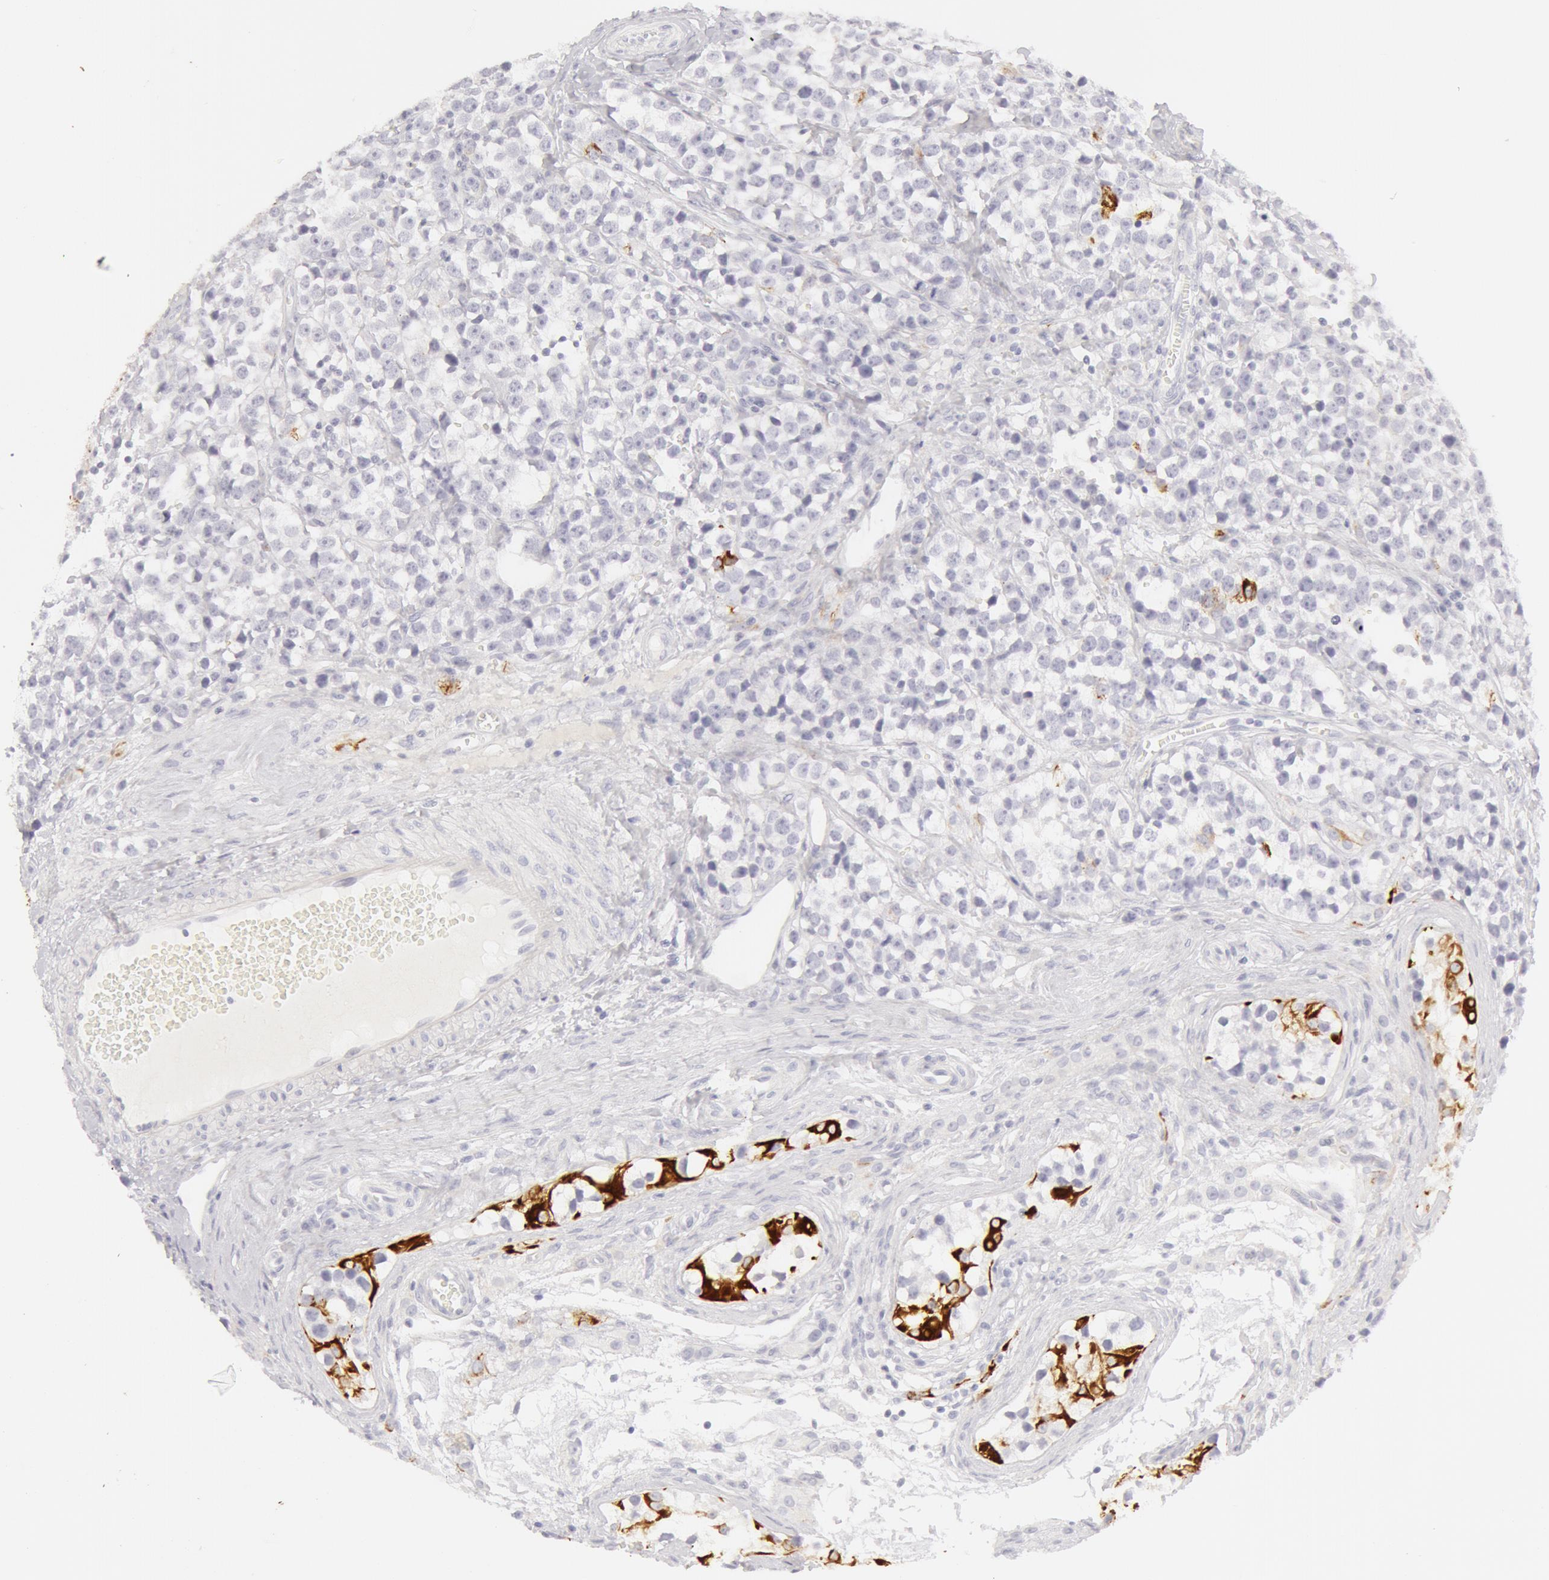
{"staining": {"intensity": "negative", "quantity": "none", "location": "none"}, "tissue": "testis cancer", "cell_type": "Tumor cells", "image_type": "cancer", "snomed": [{"axis": "morphology", "description": "Seminoma, NOS"}, {"axis": "topography", "description": "Testis"}], "caption": "A high-resolution photomicrograph shows IHC staining of testis cancer (seminoma), which displays no significant positivity in tumor cells.", "gene": "KRT8", "patient": {"sex": "male", "age": 25}}